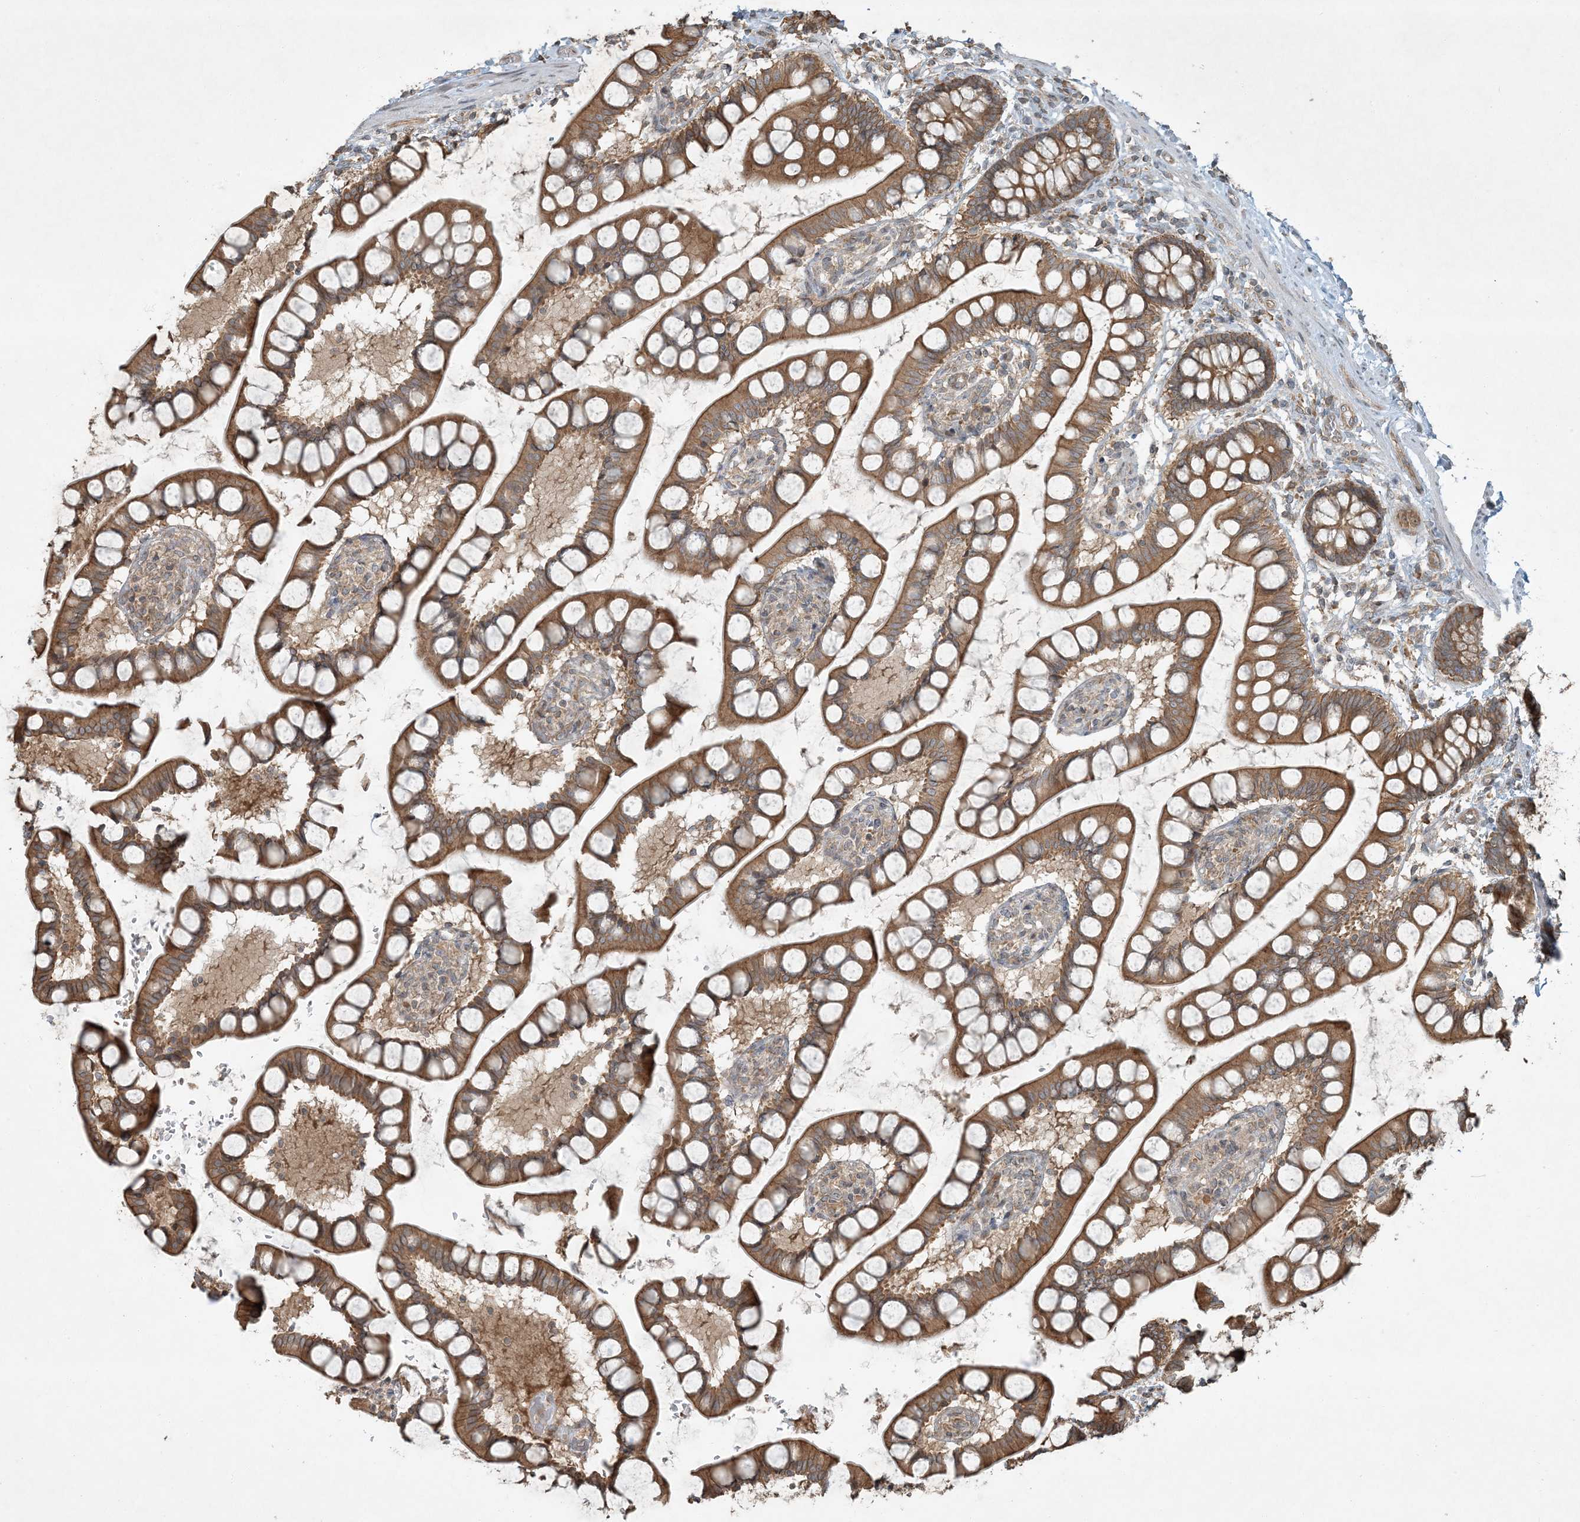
{"staining": {"intensity": "moderate", "quantity": ">75%", "location": "cytoplasmic/membranous"}, "tissue": "small intestine", "cell_type": "Glandular cells", "image_type": "normal", "snomed": [{"axis": "morphology", "description": "Normal tissue, NOS"}, {"axis": "topography", "description": "Small intestine"}], "caption": "The image exhibits a brown stain indicating the presence of a protein in the cytoplasmic/membranous of glandular cells in small intestine. The staining was performed using DAB to visualize the protein expression in brown, while the nuclei were stained in blue with hematoxylin (Magnification: 20x).", "gene": "COMMD8", "patient": {"sex": "male", "age": 52}}